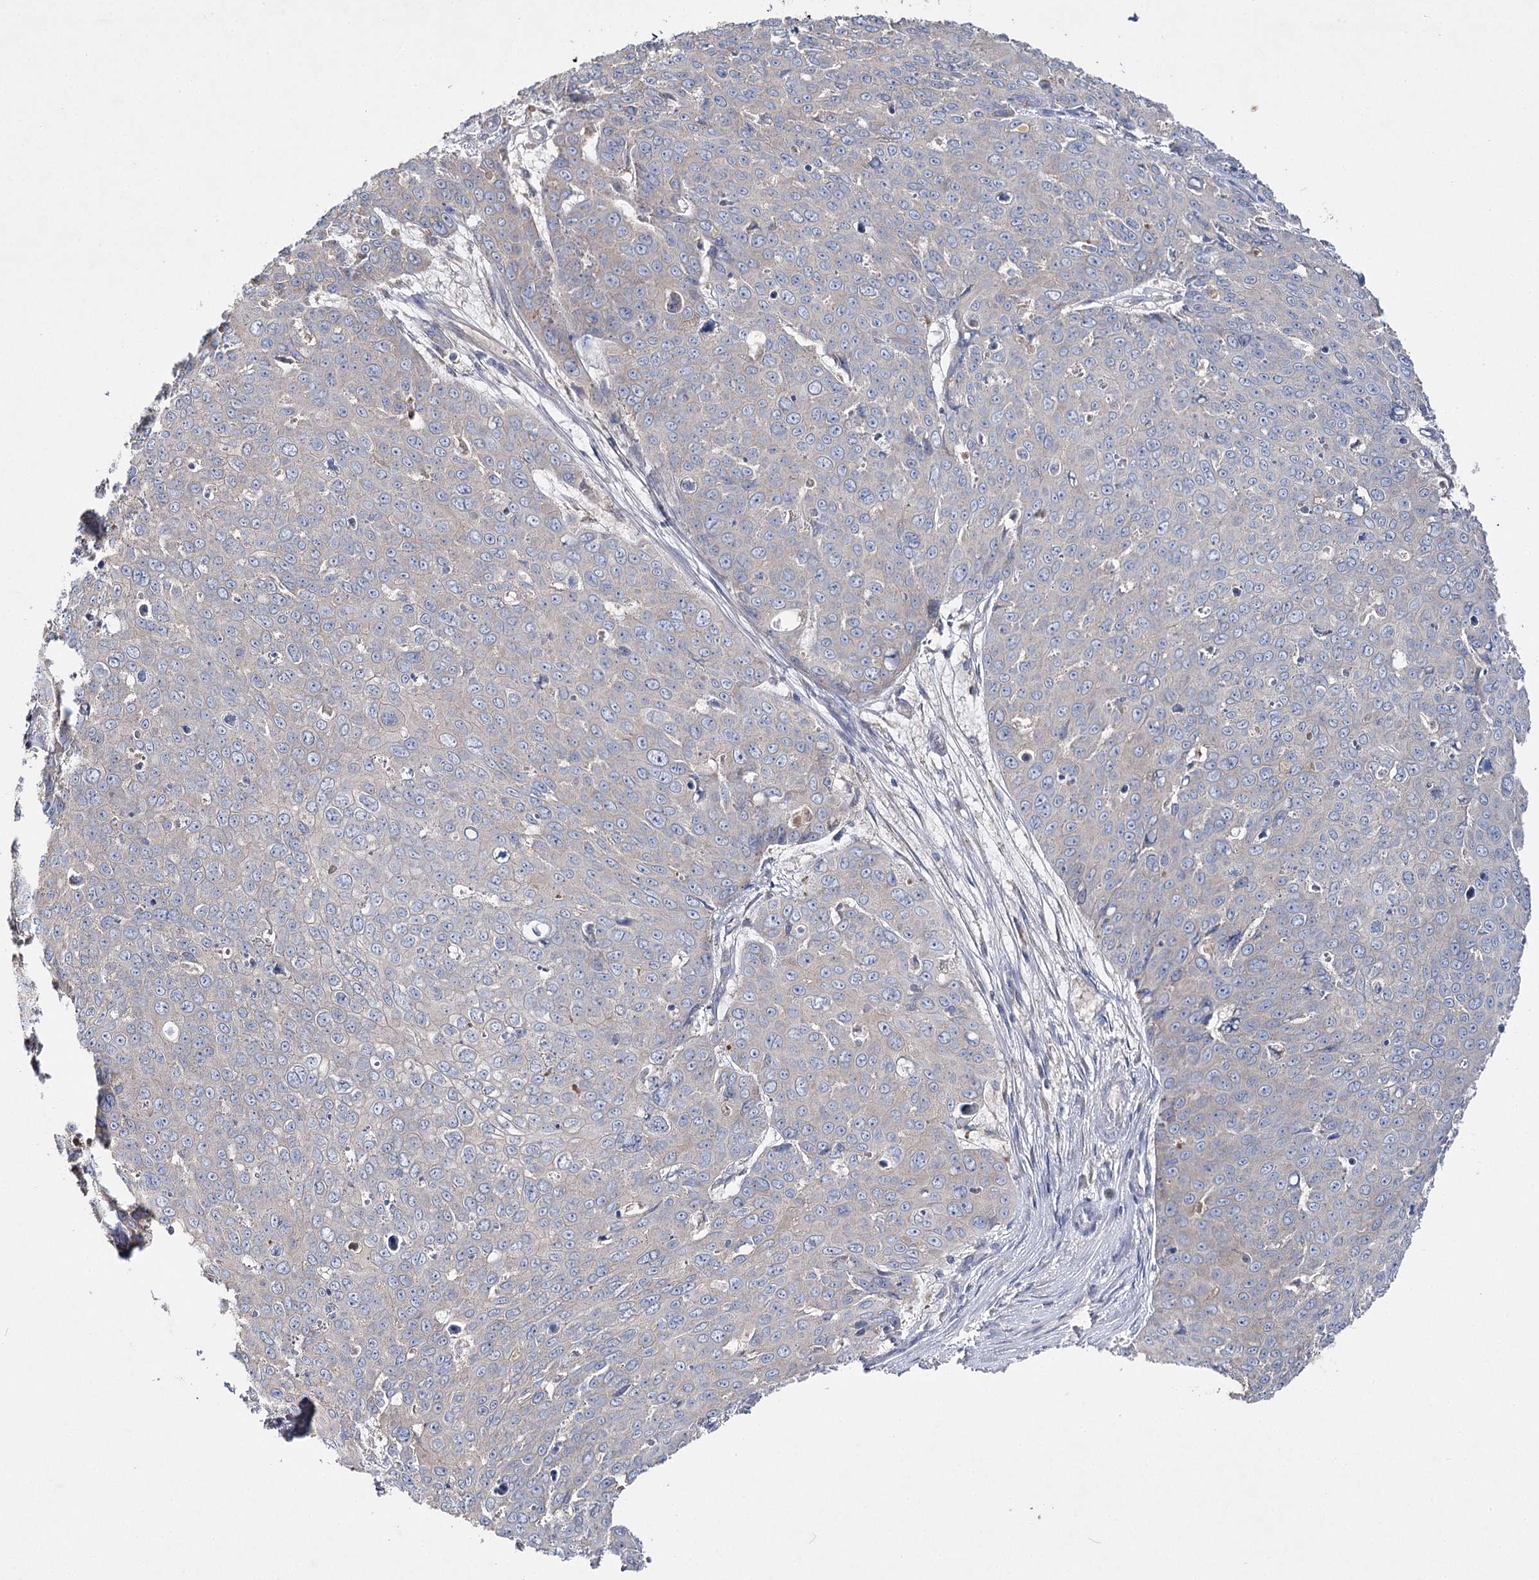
{"staining": {"intensity": "negative", "quantity": "none", "location": "none"}, "tissue": "skin cancer", "cell_type": "Tumor cells", "image_type": "cancer", "snomed": [{"axis": "morphology", "description": "Squamous cell carcinoma, NOS"}, {"axis": "topography", "description": "Skin"}], "caption": "The immunohistochemistry histopathology image has no significant staining in tumor cells of skin cancer tissue.", "gene": "IL1RAP", "patient": {"sex": "male", "age": 71}}